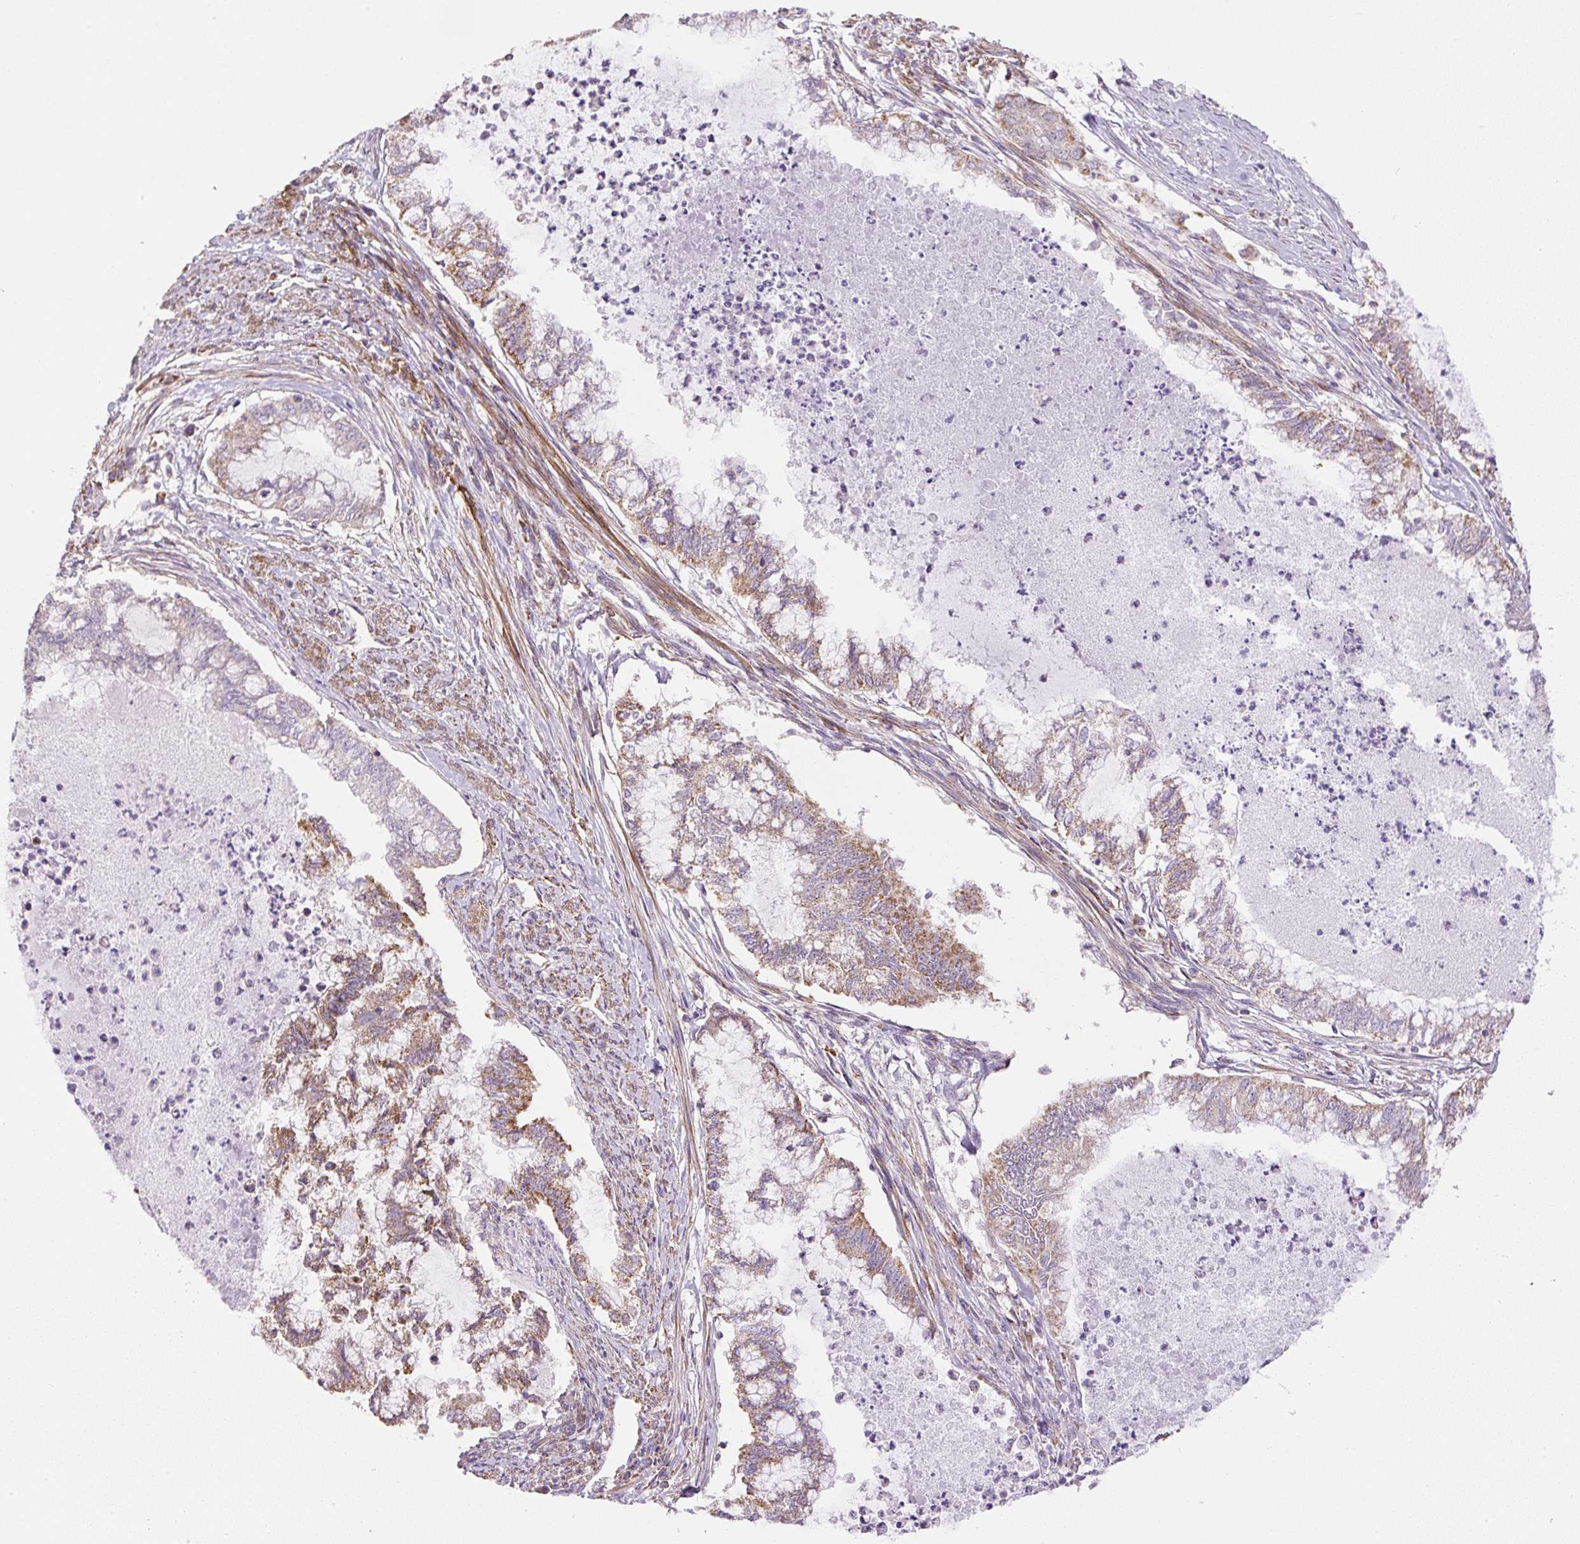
{"staining": {"intensity": "moderate", "quantity": ">75%", "location": "cytoplasmic/membranous"}, "tissue": "endometrial cancer", "cell_type": "Tumor cells", "image_type": "cancer", "snomed": [{"axis": "morphology", "description": "Adenocarcinoma, NOS"}, {"axis": "topography", "description": "Endometrium"}], "caption": "Endometrial cancer (adenocarcinoma) stained with a brown dye demonstrates moderate cytoplasmic/membranous positive expression in approximately >75% of tumor cells.", "gene": "NDUFAF2", "patient": {"sex": "female", "age": 79}}